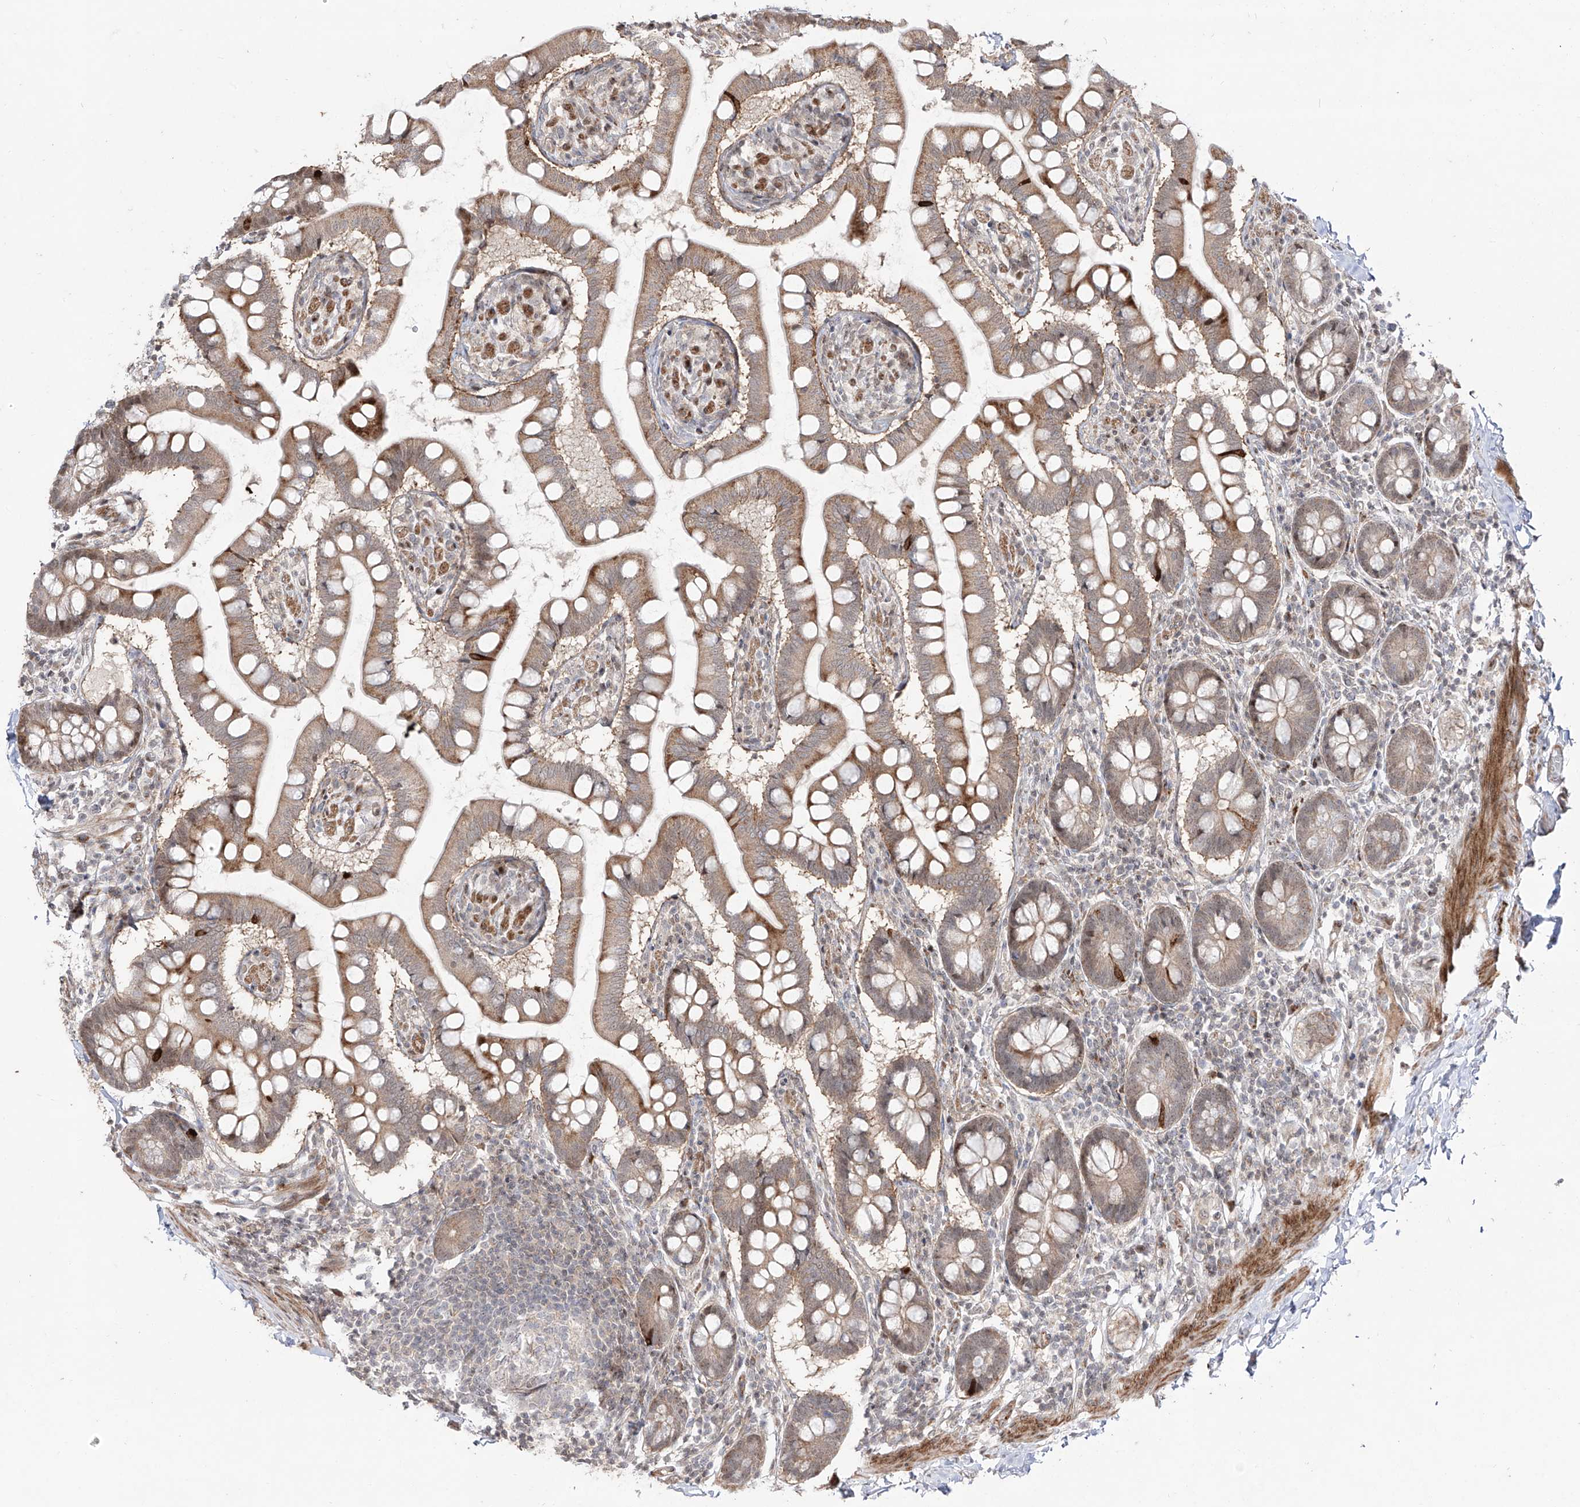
{"staining": {"intensity": "moderate", "quantity": ">75%", "location": "cytoplasmic/membranous"}, "tissue": "small intestine", "cell_type": "Glandular cells", "image_type": "normal", "snomed": [{"axis": "morphology", "description": "Normal tissue, NOS"}, {"axis": "topography", "description": "Small intestine"}], "caption": "About >75% of glandular cells in unremarkable small intestine exhibit moderate cytoplasmic/membranous protein staining as visualized by brown immunohistochemical staining.", "gene": "ZNF180", "patient": {"sex": "male", "age": 41}}